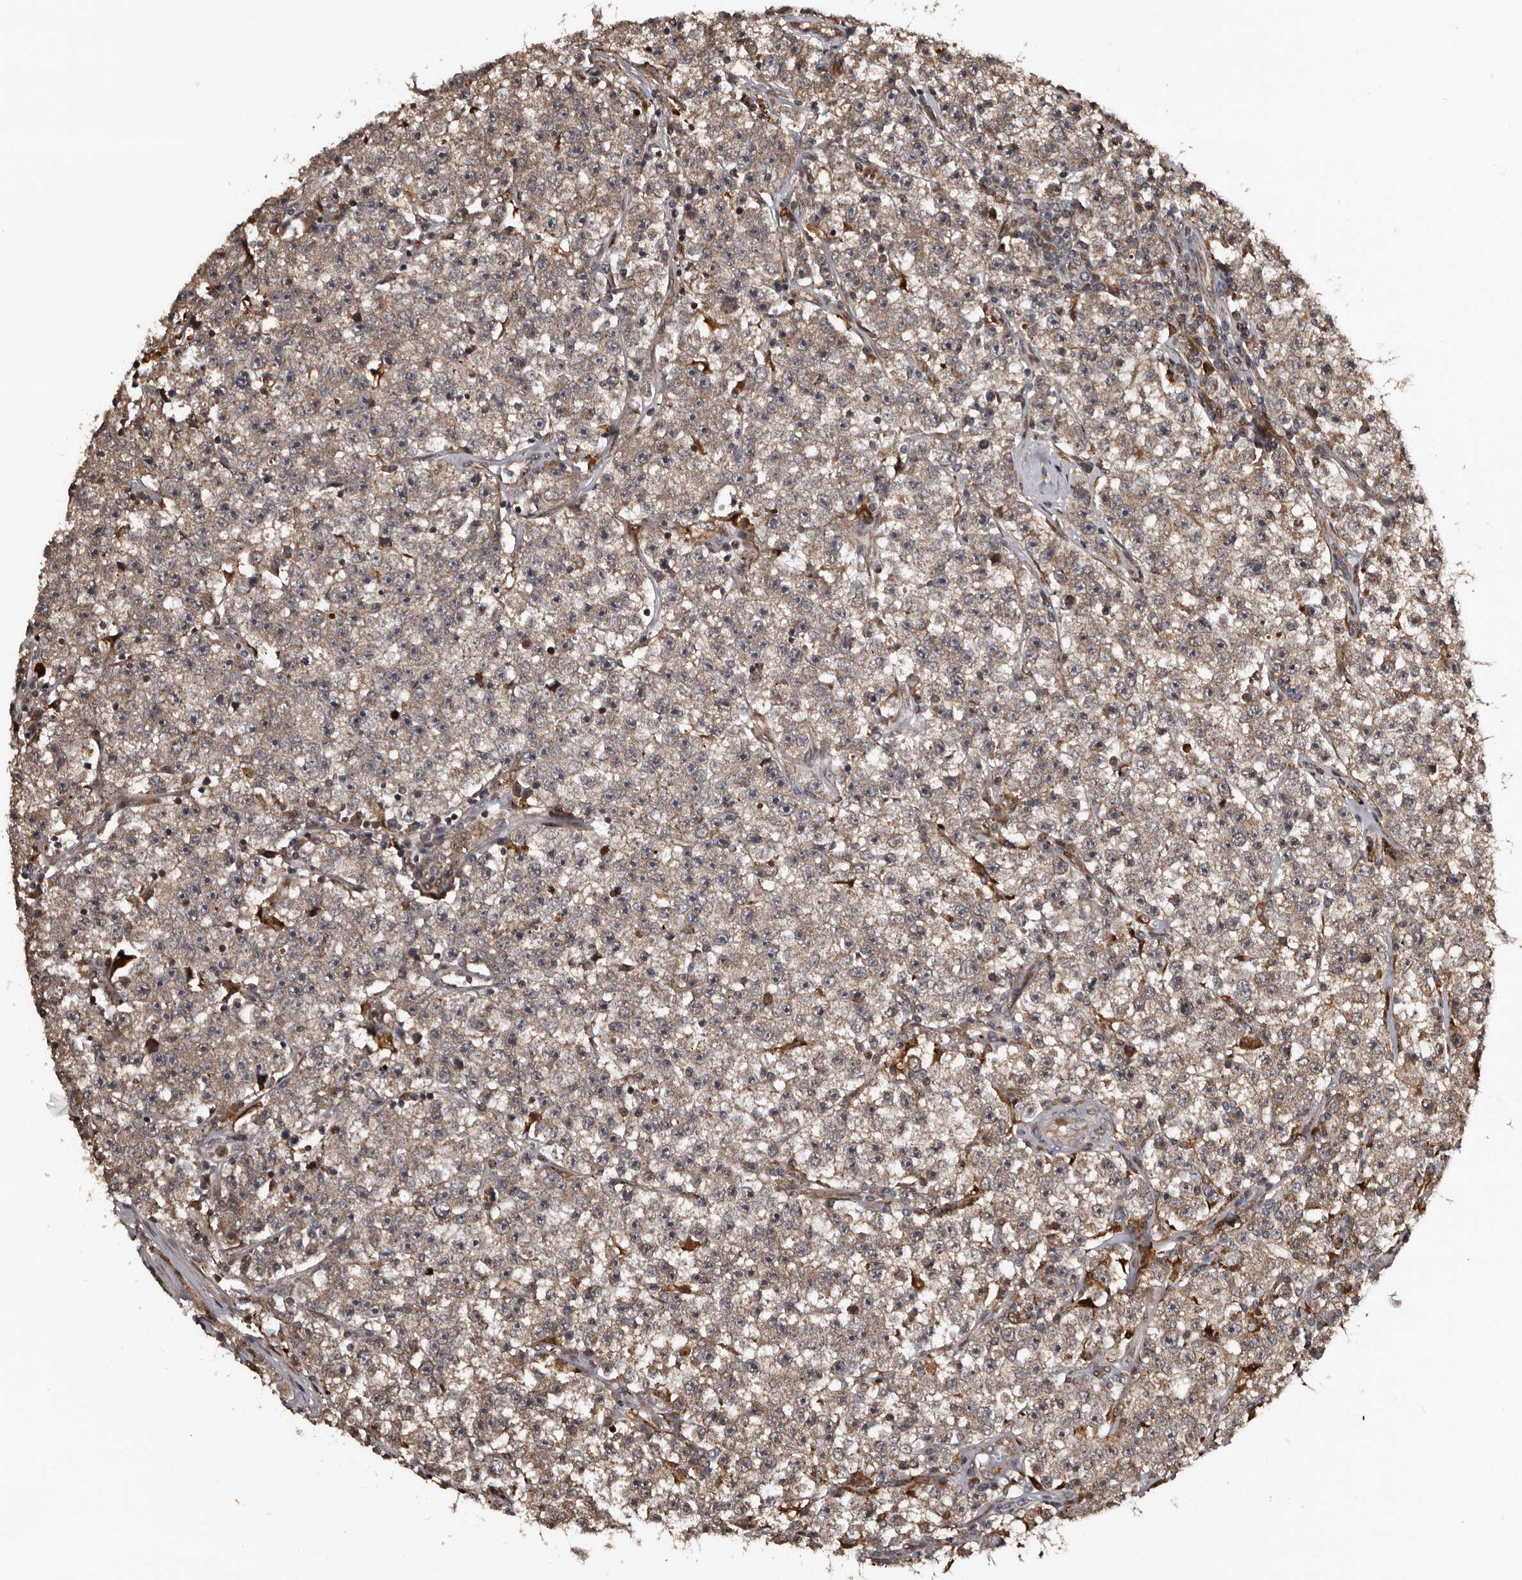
{"staining": {"intensity": "weak", "quantity": "25%-75%", "location": "cytoplasmic/membranous"}, "tissue": "testis cancer", "cell_type": "Tumor cells", "image_type": "cancer", "snomed": [{"axis": "morphology", "description": "Seminoma, NOS"}, {"axis": "topography", "description": "Testis"}], "caption": "Tumor cells demonstrate low levels of weak cytoplasmic/membranous expression in approximately 25%-75% of cells in testis cancer. (DAB = brown stain, brightfield microscopy at high magnification).", "gene": "SERTAD4", "patient": {"sex": "male", "age": 22}}